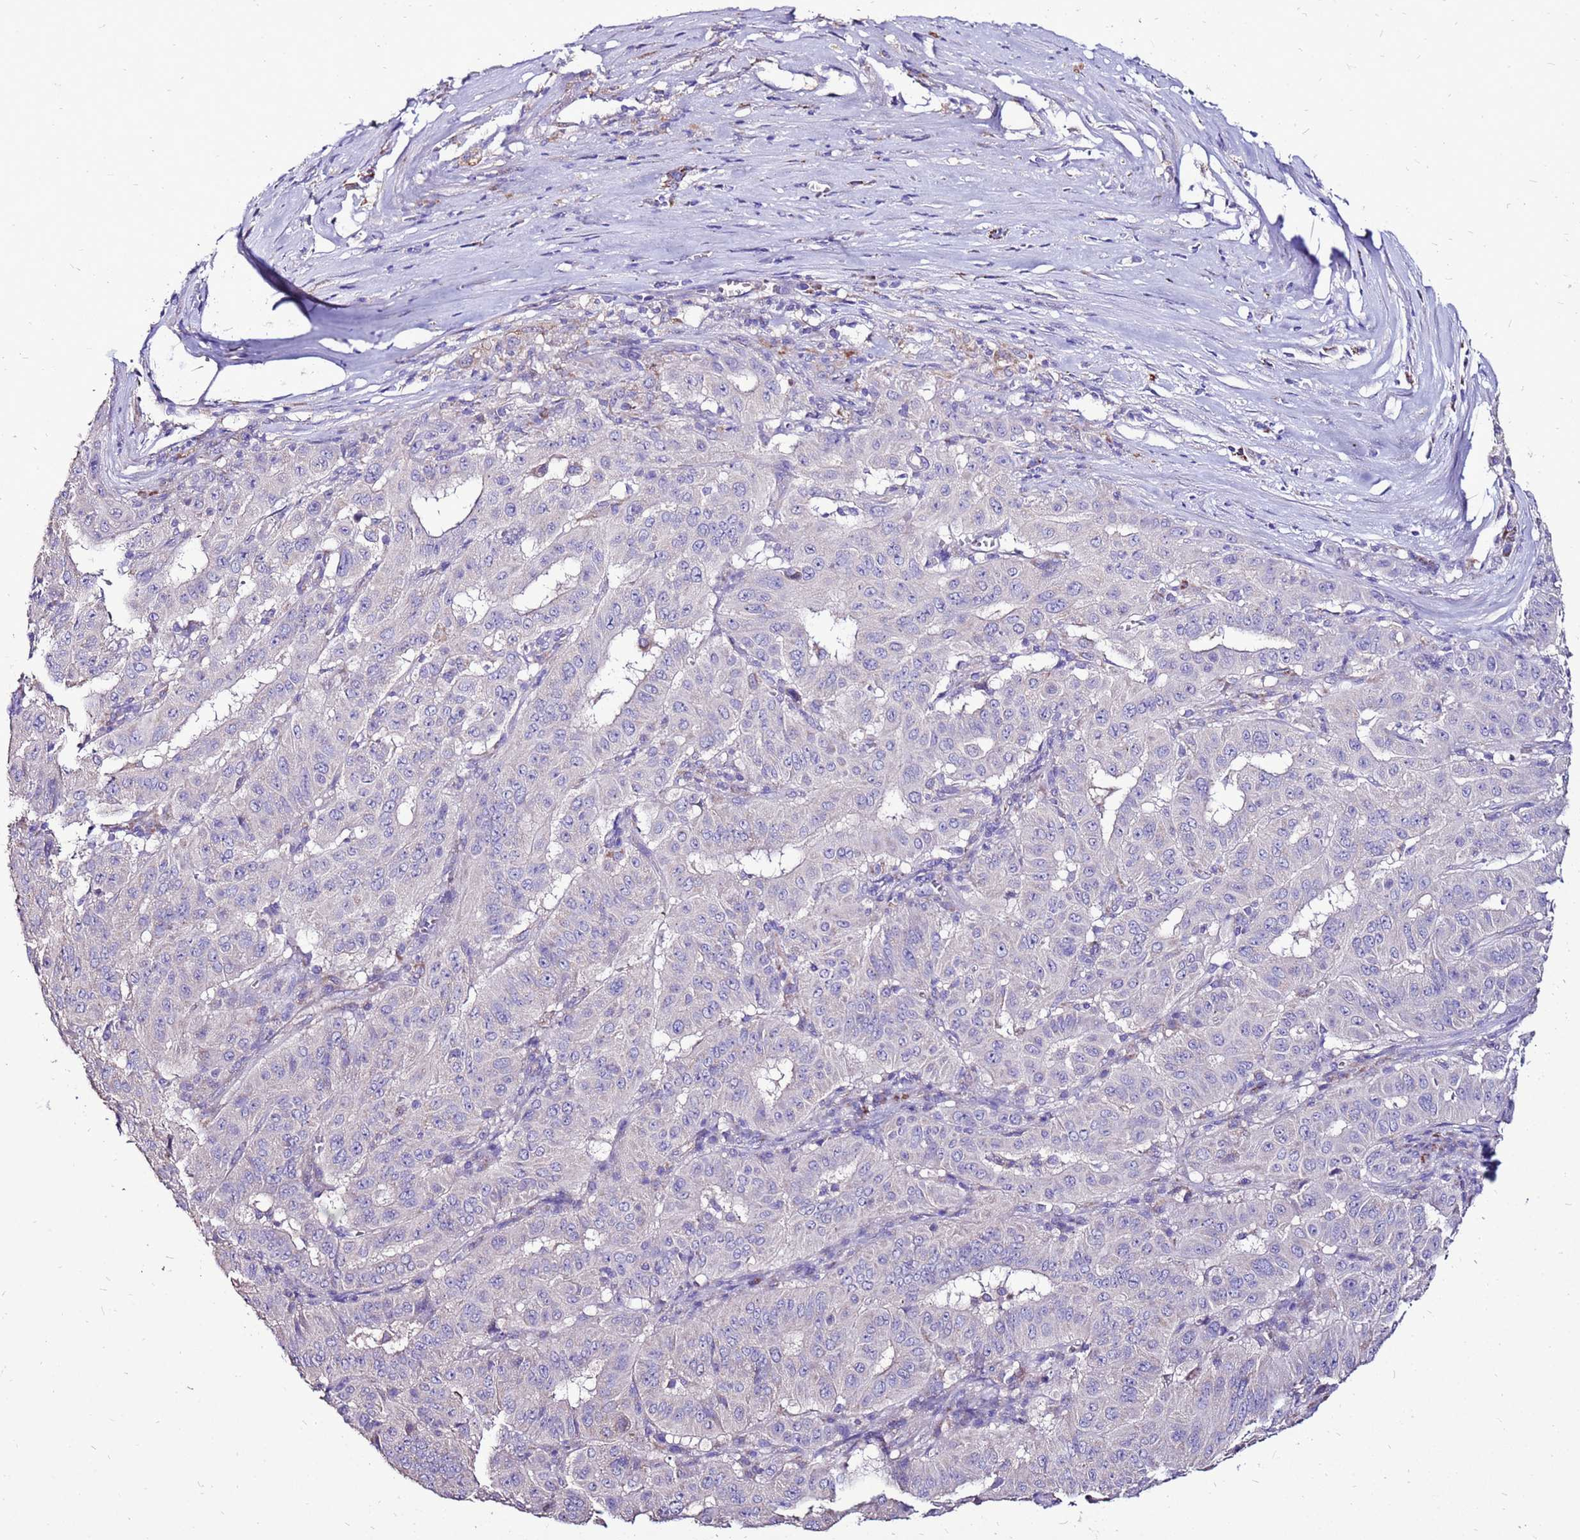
{"staining": {"intensity": "negative", "quantity": "none", "location": "none"}, "tissue": "pancreatic cancer", "cell_type": "Tumor cells", "image_type": "cancer", "snomed": [{"axis": "morphology", "description": "Adenocarcinoma, NOS"}, {"axis": "topography", "description": "Pancreas"}], "caption": "This micrograph is of pancreatic adenocarcinoma stained with IHC to label a protein in brown with the nuclei are counter-stained blue. There is no expression in tumor cells.", "gene": "TMEM106C", "patient": {"sex": "male", "age": 63}}